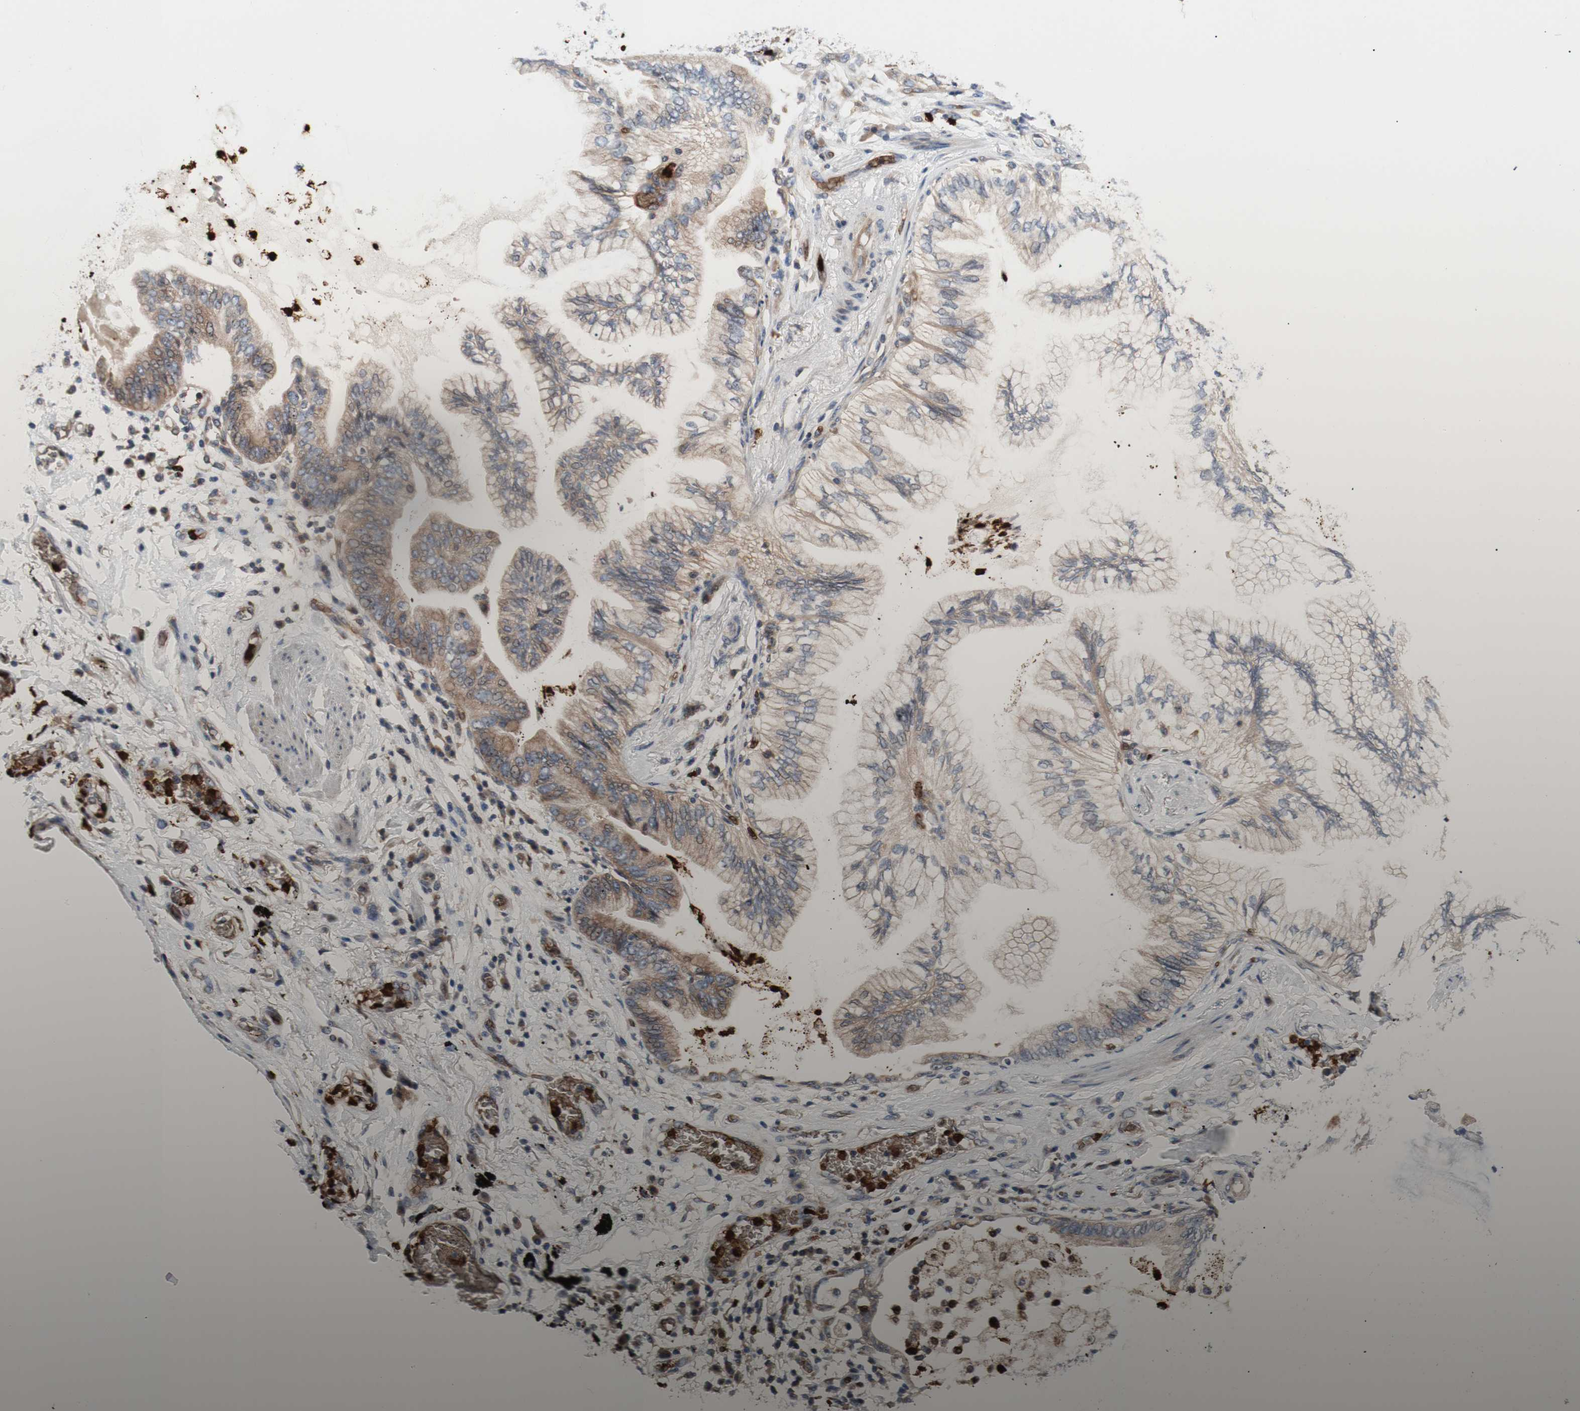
{"staining": {"intensity": "moderate", "quantity": "<25%", "location": "cytoplasmic/membranous"}, "tissue": "lung cancer", "cell_type": "Tumor cells", "image_type": "cancer", "snomed": [{"axis": "morphology", "description": "Normal tissue, NOS"}, {"axis": "morphology", "description": "Adenocarcinoma, NOS"}, {"axis": "topography", "description": "Bronchus"}, {"axis": "topography", "description": "Lung"}], "caption": "The image exhibits immunohistochemical staining of lung adenocarcinoma. There is moderate cytoplasmic/membranous expression is seen in about <25% of tumor cells. Nuclei are stained in blue.", "gene": "USP9X", "patient": {"sex": "female", "age": 70}}